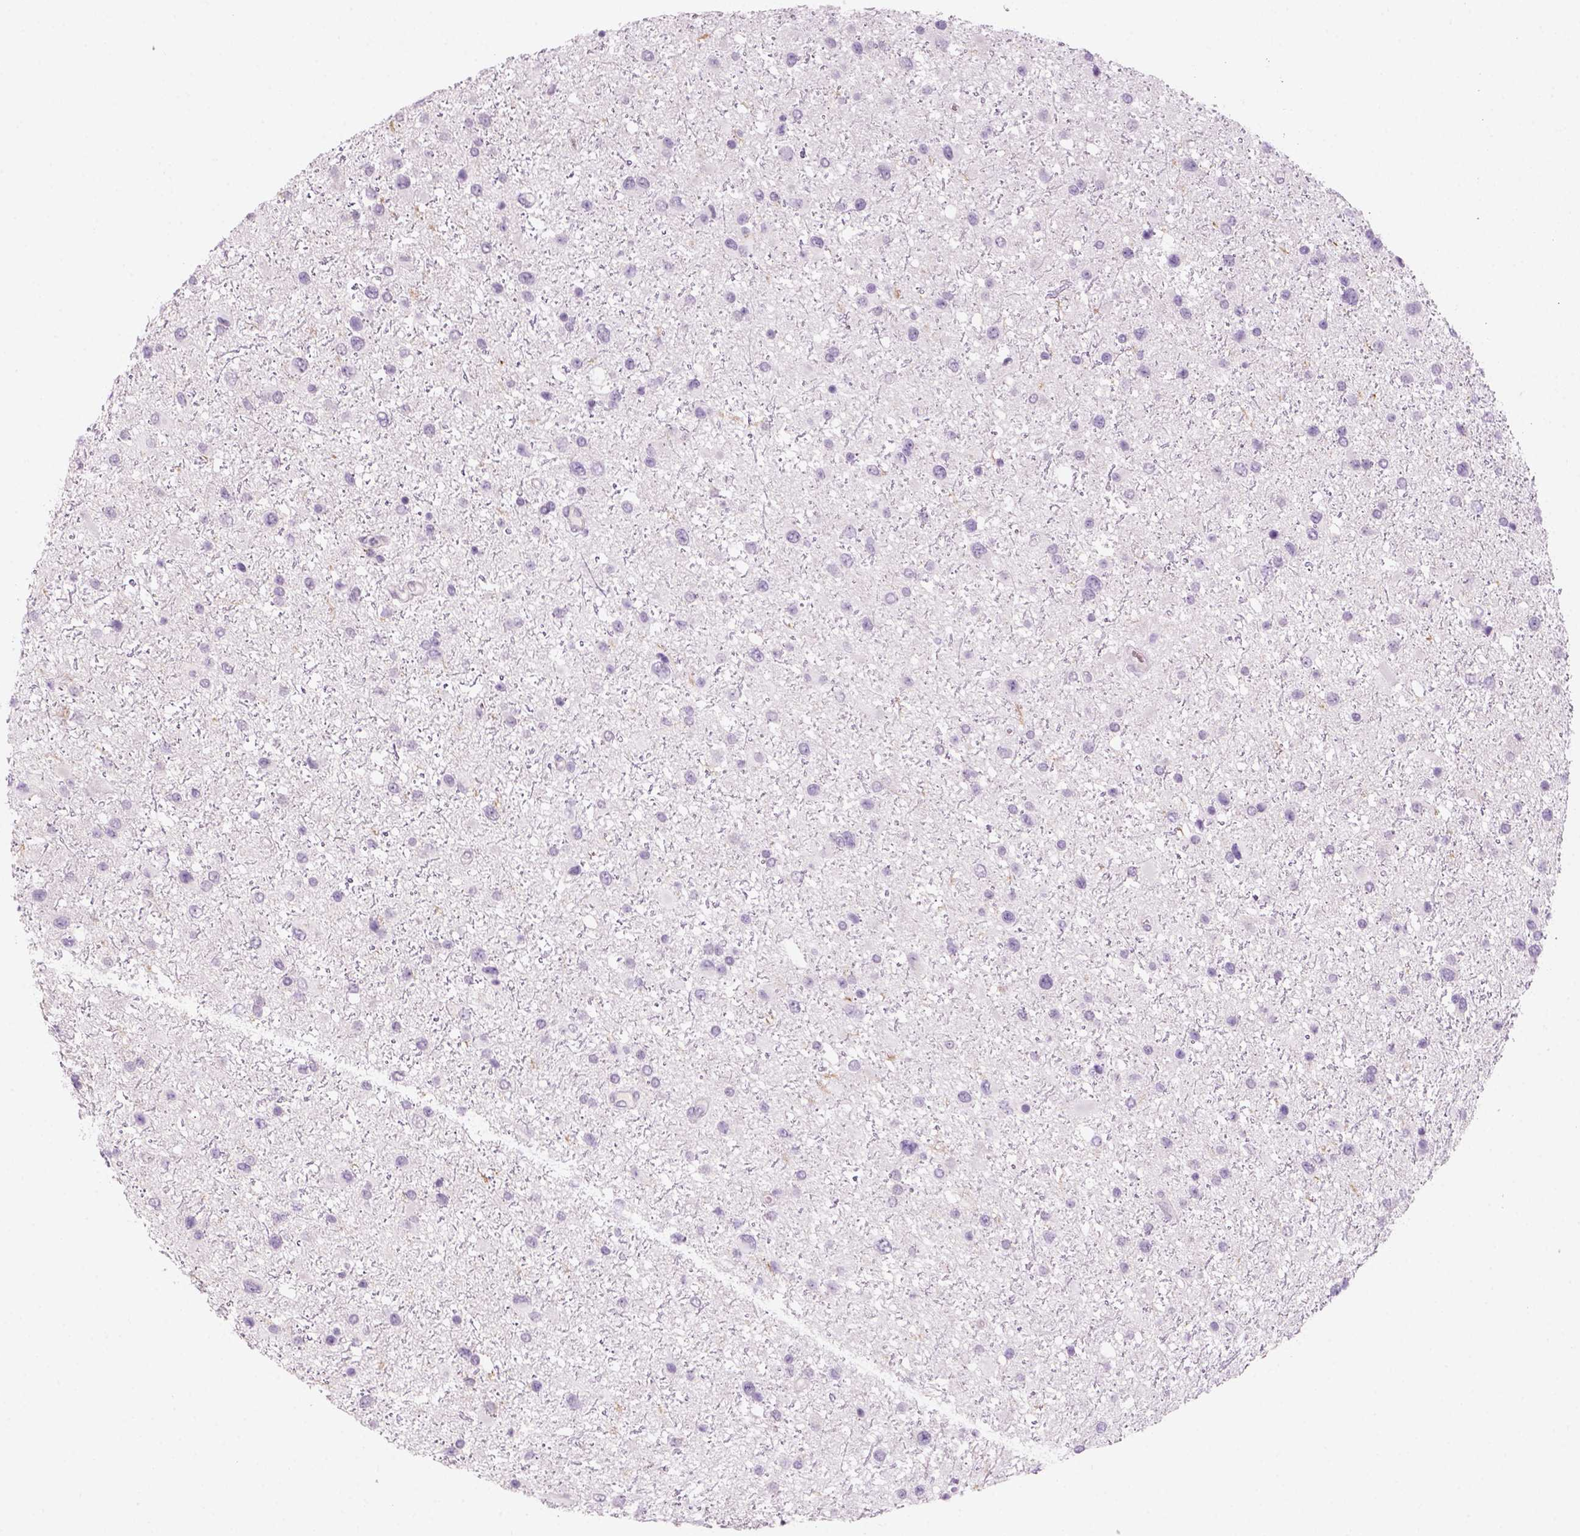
{"staining": {"intensity": "negative", "quantity": "none", "location": "none"}, "tissue": "glioma", "cell_type": "Tumor cells", "image_type": "cancer", "snomed": [{"axis": "morphology", "description": "Glioma, malignant, Low grade"}, {"axis": "topography", "description": "Brain"}], "caption": "Tumor cells show no significant protein staining in malignant low-grade glioma.", "gene": "KRT25", "patient": {"sex": "female", "age": 32}}